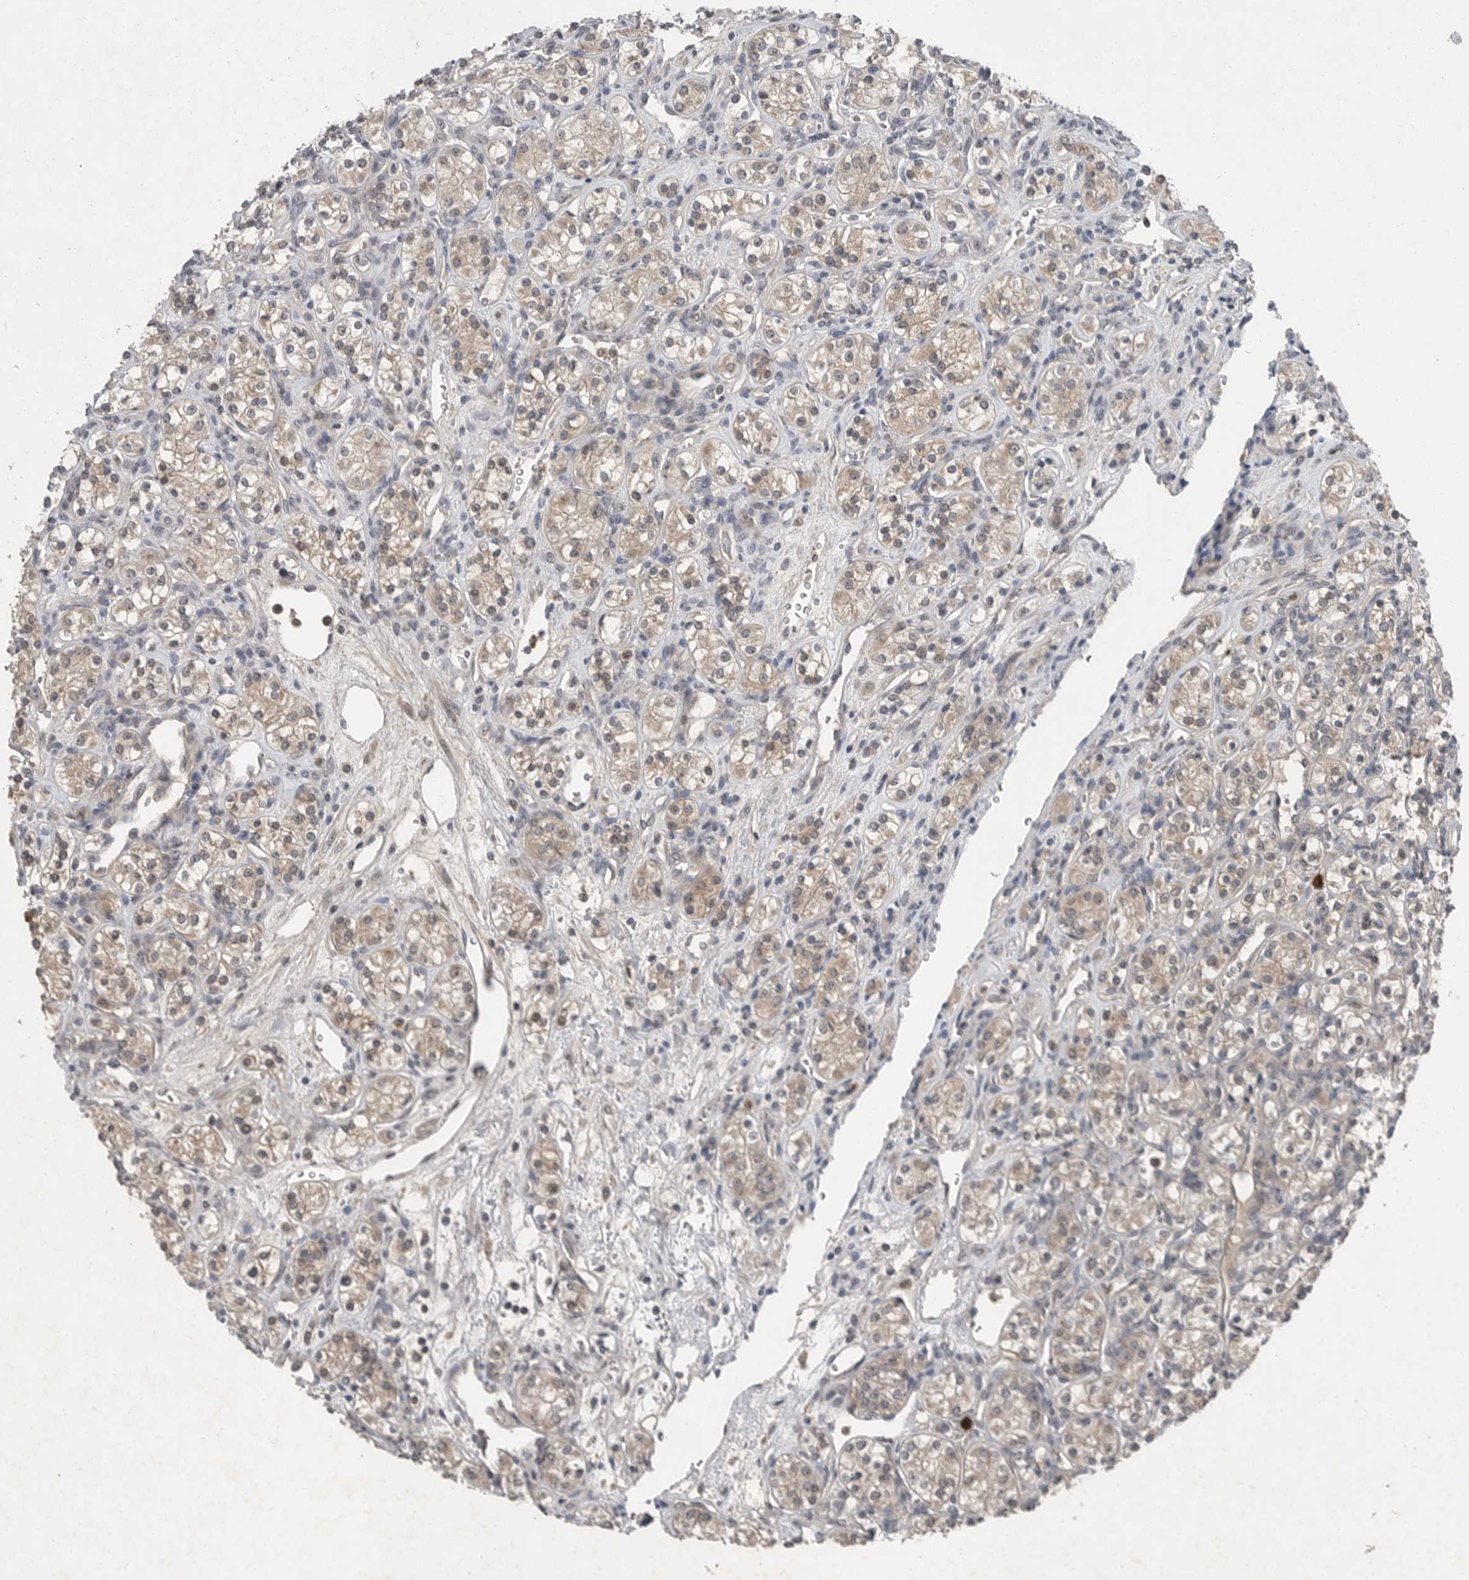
{"staining": {"intensity": "weak", "quantity": "25%-75%", "location": "cytoplasmic/membranous"}, "tissue": "renal cancer", "cell_type": "Tumor cells", "image_type": "cancer", "snomed": [{"axis": "morphology", "description": "Adenocarcinoma, NOS"}, {"axis": "topography", "description": "Kidney"}], "caption": "Immunohistochemistry (IHC) histopathology image of neoplastic tissue: renal adenocarcinoma stained using IHC reveals low levels of weak protein expression localized specifically in the cytoplasmic/membranous of tumor cells, appearing as a cytoplasmic/membranous brown color.", "gene": "SCP2", "patient": {"sex": "male", "age": 77}}